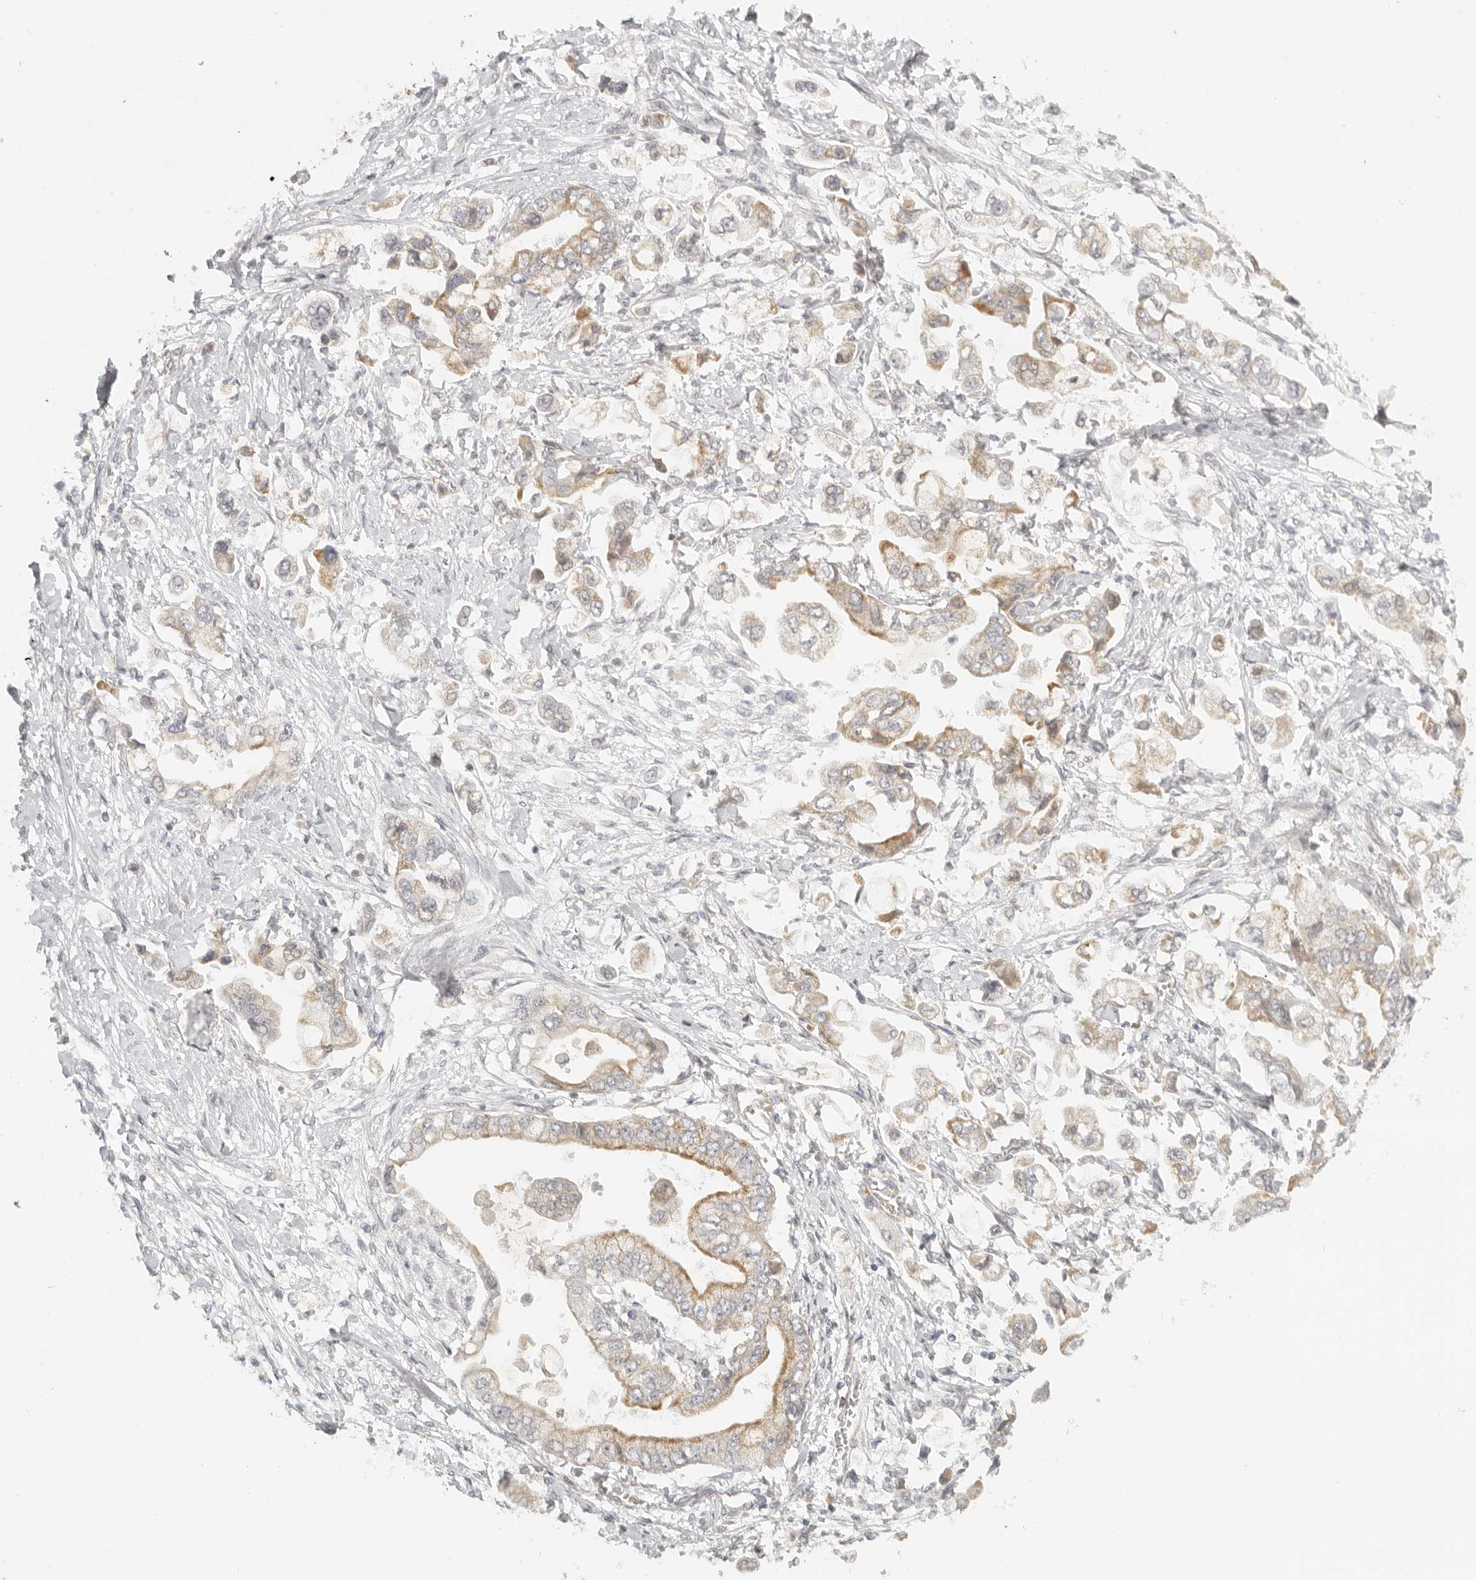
{"staining": {"intensity": "moderate", "quantity": ">75%", "location": "cytoplasmic/membranous"}, "tissue": "stomach cancer", "cell_type": "Tumor cells", "image_type": "cancer", "snomed": [{"axis": "morphology", "description": "Adenocarcinoma, NOS"}, {"axis": "topography", "description": "Stomach"}], "caption": "Immunohistochemical staining of adenocarcinoma (stomach) demonstrates moderate cytoplasmic/membranous protein positivity in approximately >75% of tumor cells.", "gene": "KDF1", "patient": {"sex": "male", "age": 62}}